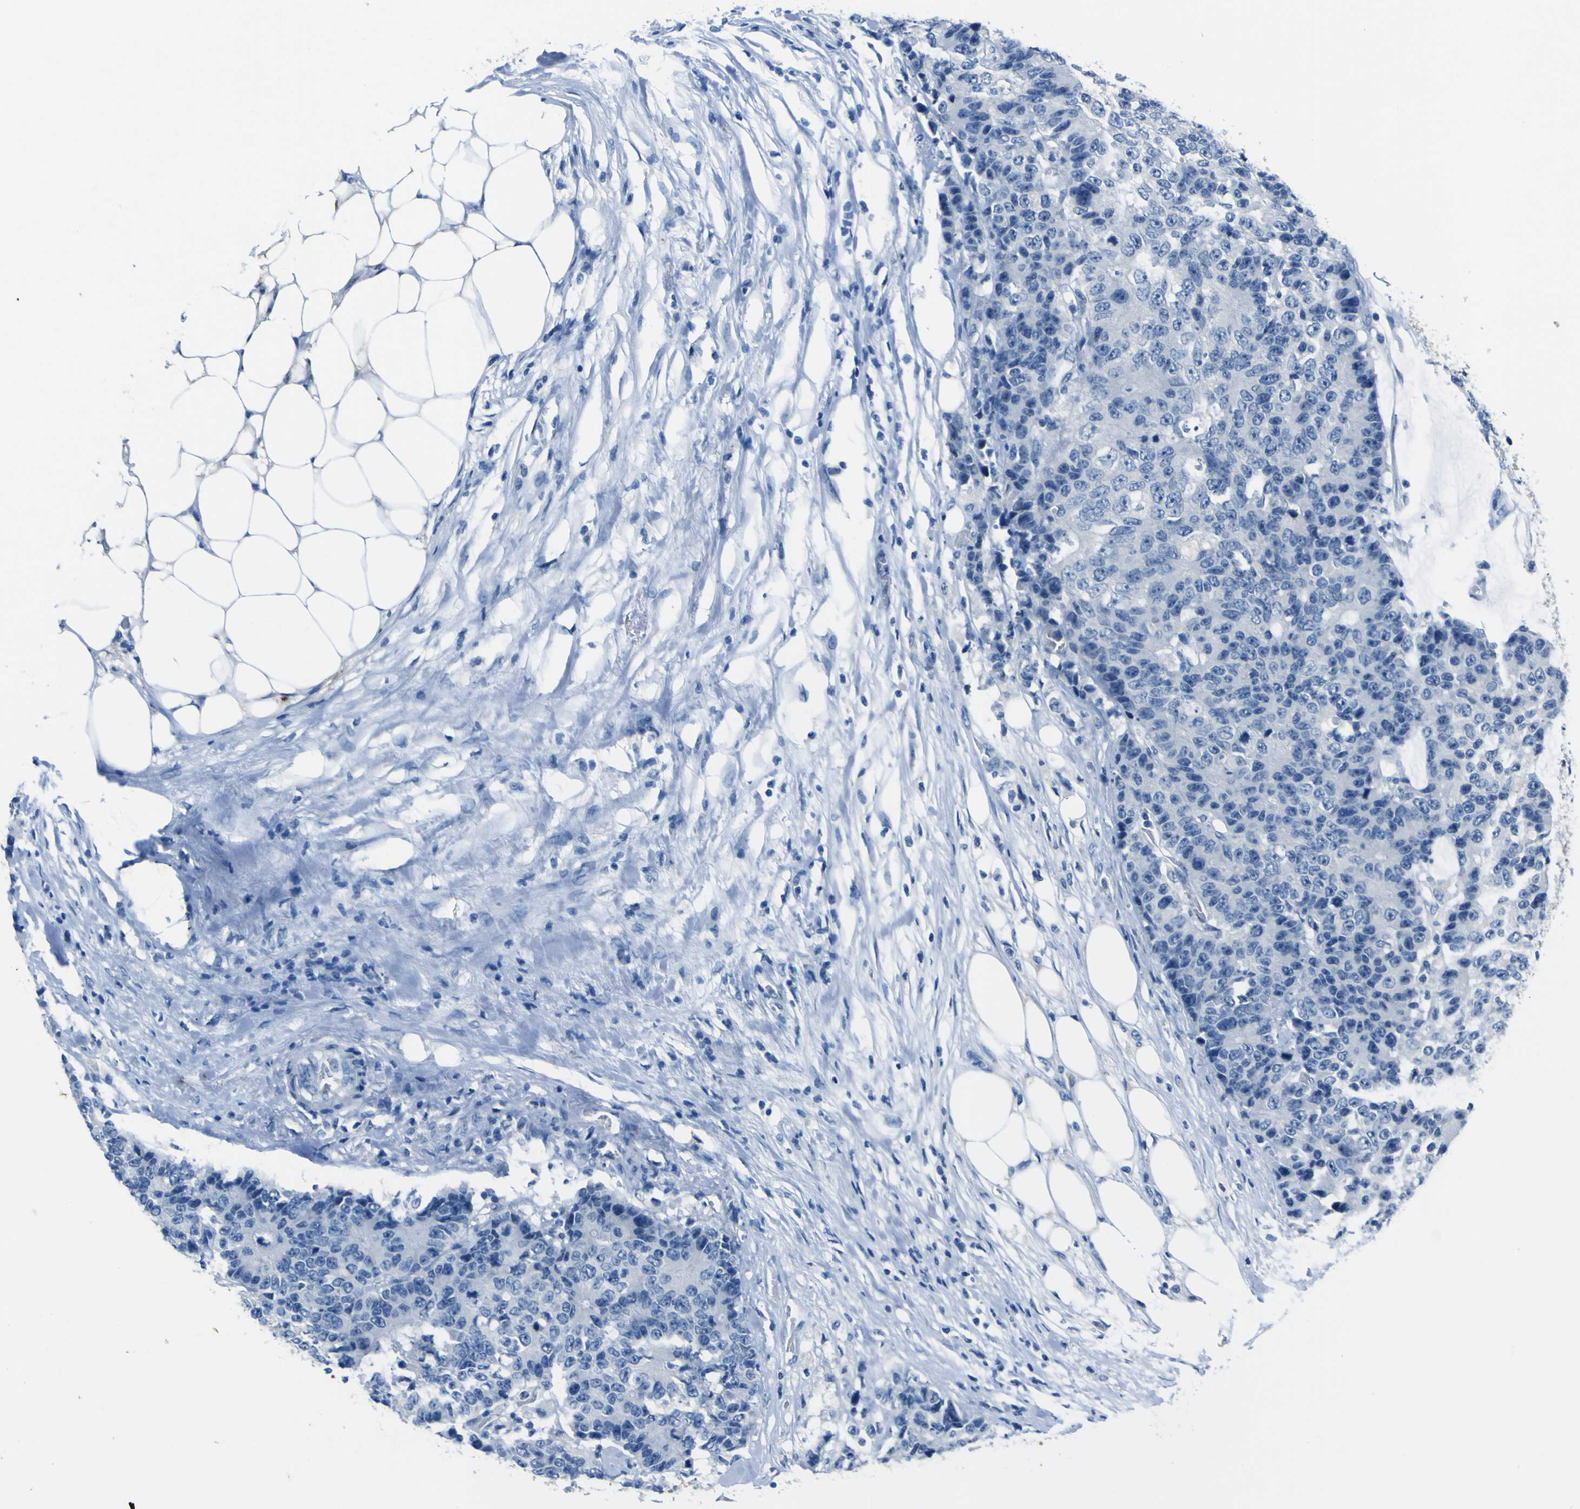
{"staining": {"intensity": "negative", "quantity": "none", "location": "none"}, "tissue": "colorectal cancer", "cell_type": "Tumor cells", "image_type": "cancer", "snomed": [{"axis": "morphology", "description": "Adenocarcinoma, NOS"}, {"axis": "topography", "description": "Colon"}], "caption": "High power microscopy histopathology image of an IHC micrograph of adenocarcinoma (colorectal), revealing no significant staining in tumor cells.", "gene": "PHKG1", "patient": {"sex": "female", "age": 86}}